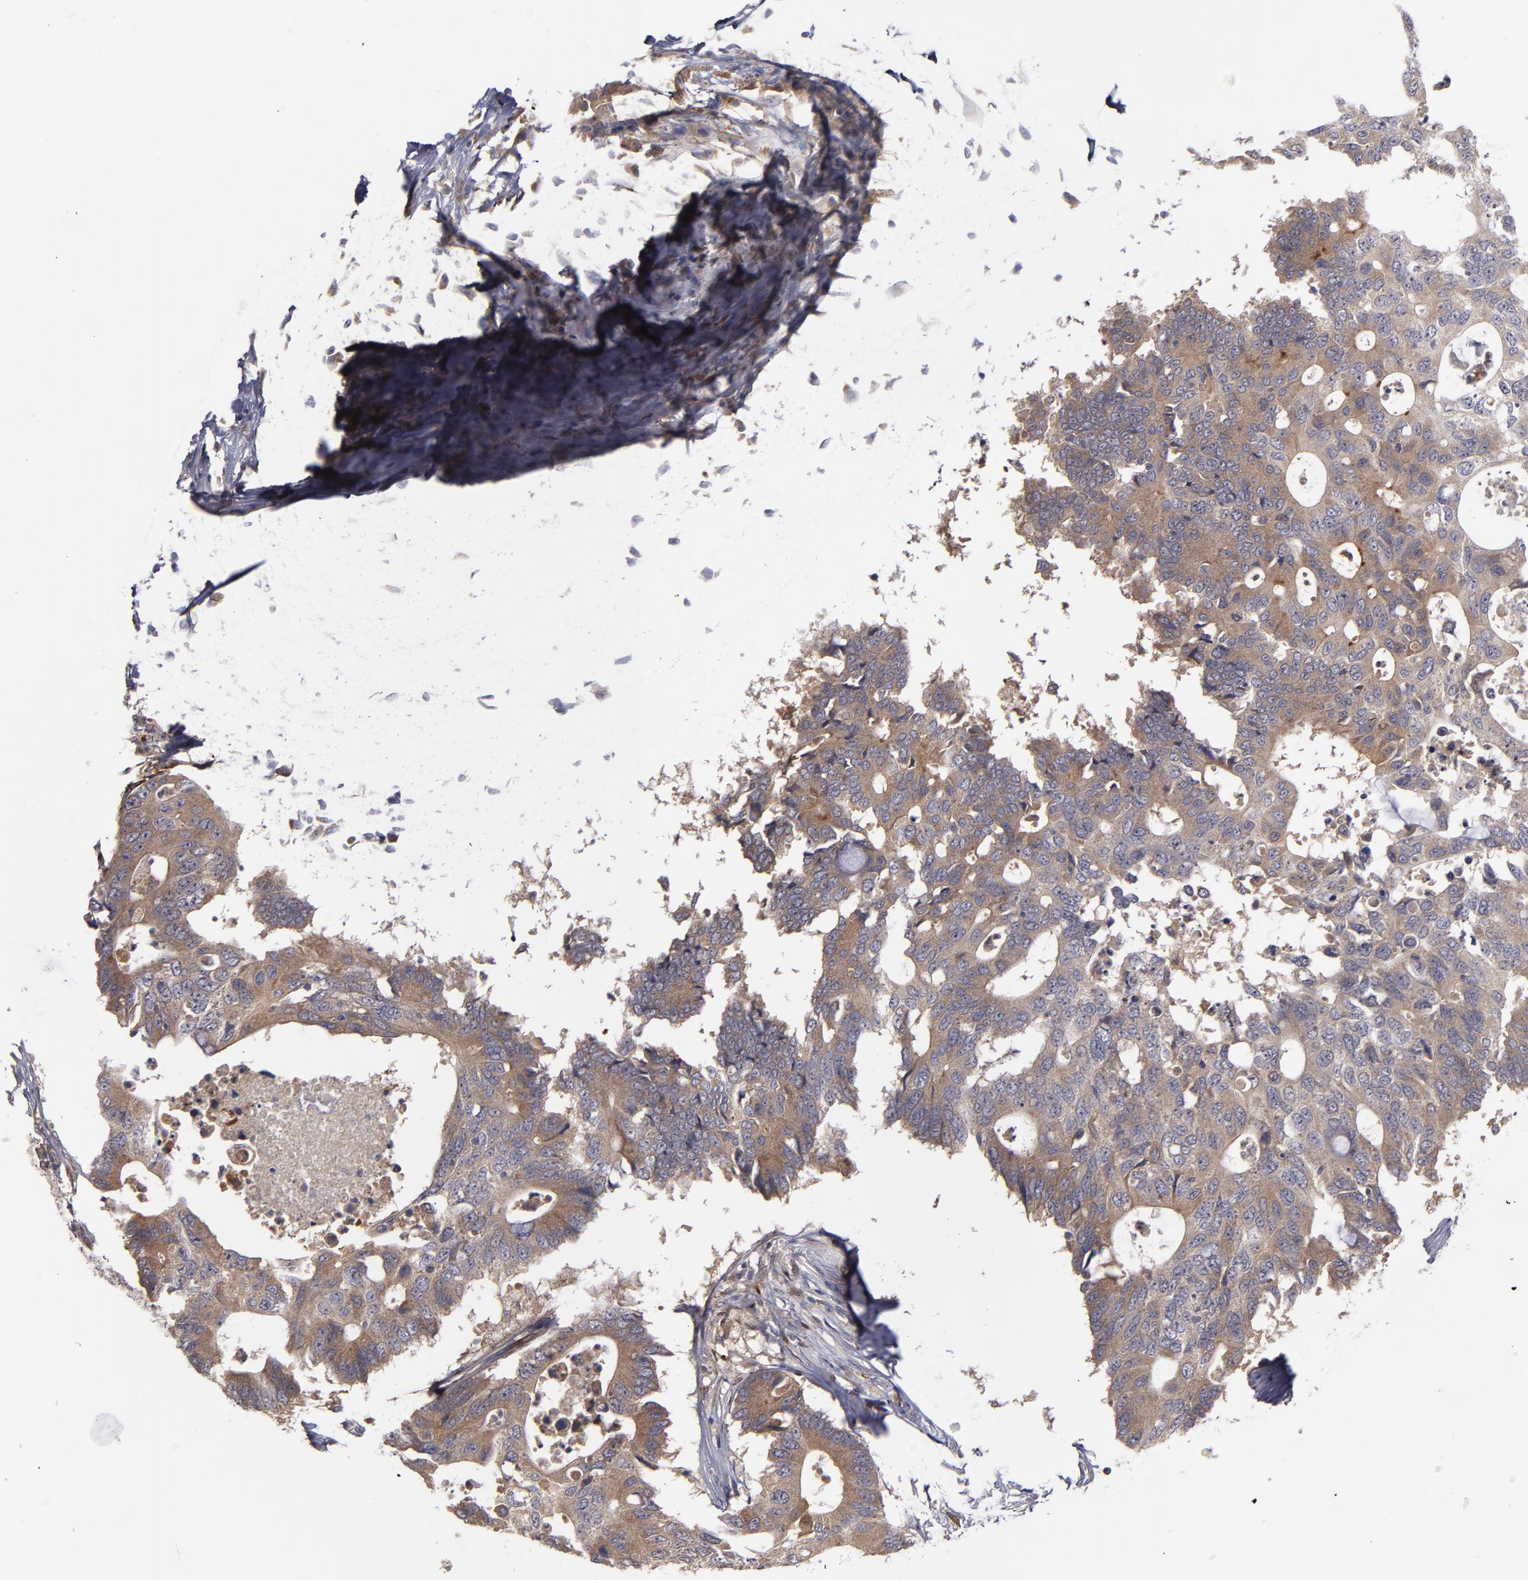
{"staining": {"intensity": "moderate", "quantity": ">75%", "location": "cytoplasmic/membranous"}, "tissue": "colorectal cancer", "cell_type": "Tumor cells", "image_type": "cancer", "snomed": [{"axis": "morphology", "description": "Adenocarcinoma, NOS"}, {"axis": "topography", "description": "Colon"}], "caption": "Adenocarcinoma (colorectal) stained with IHC exhibits moderate cytoplasmic/membranous positivity in about >75% of tumor cells.", "gene": "MMP11", "patient": {"sex": "male", "age": 71}}